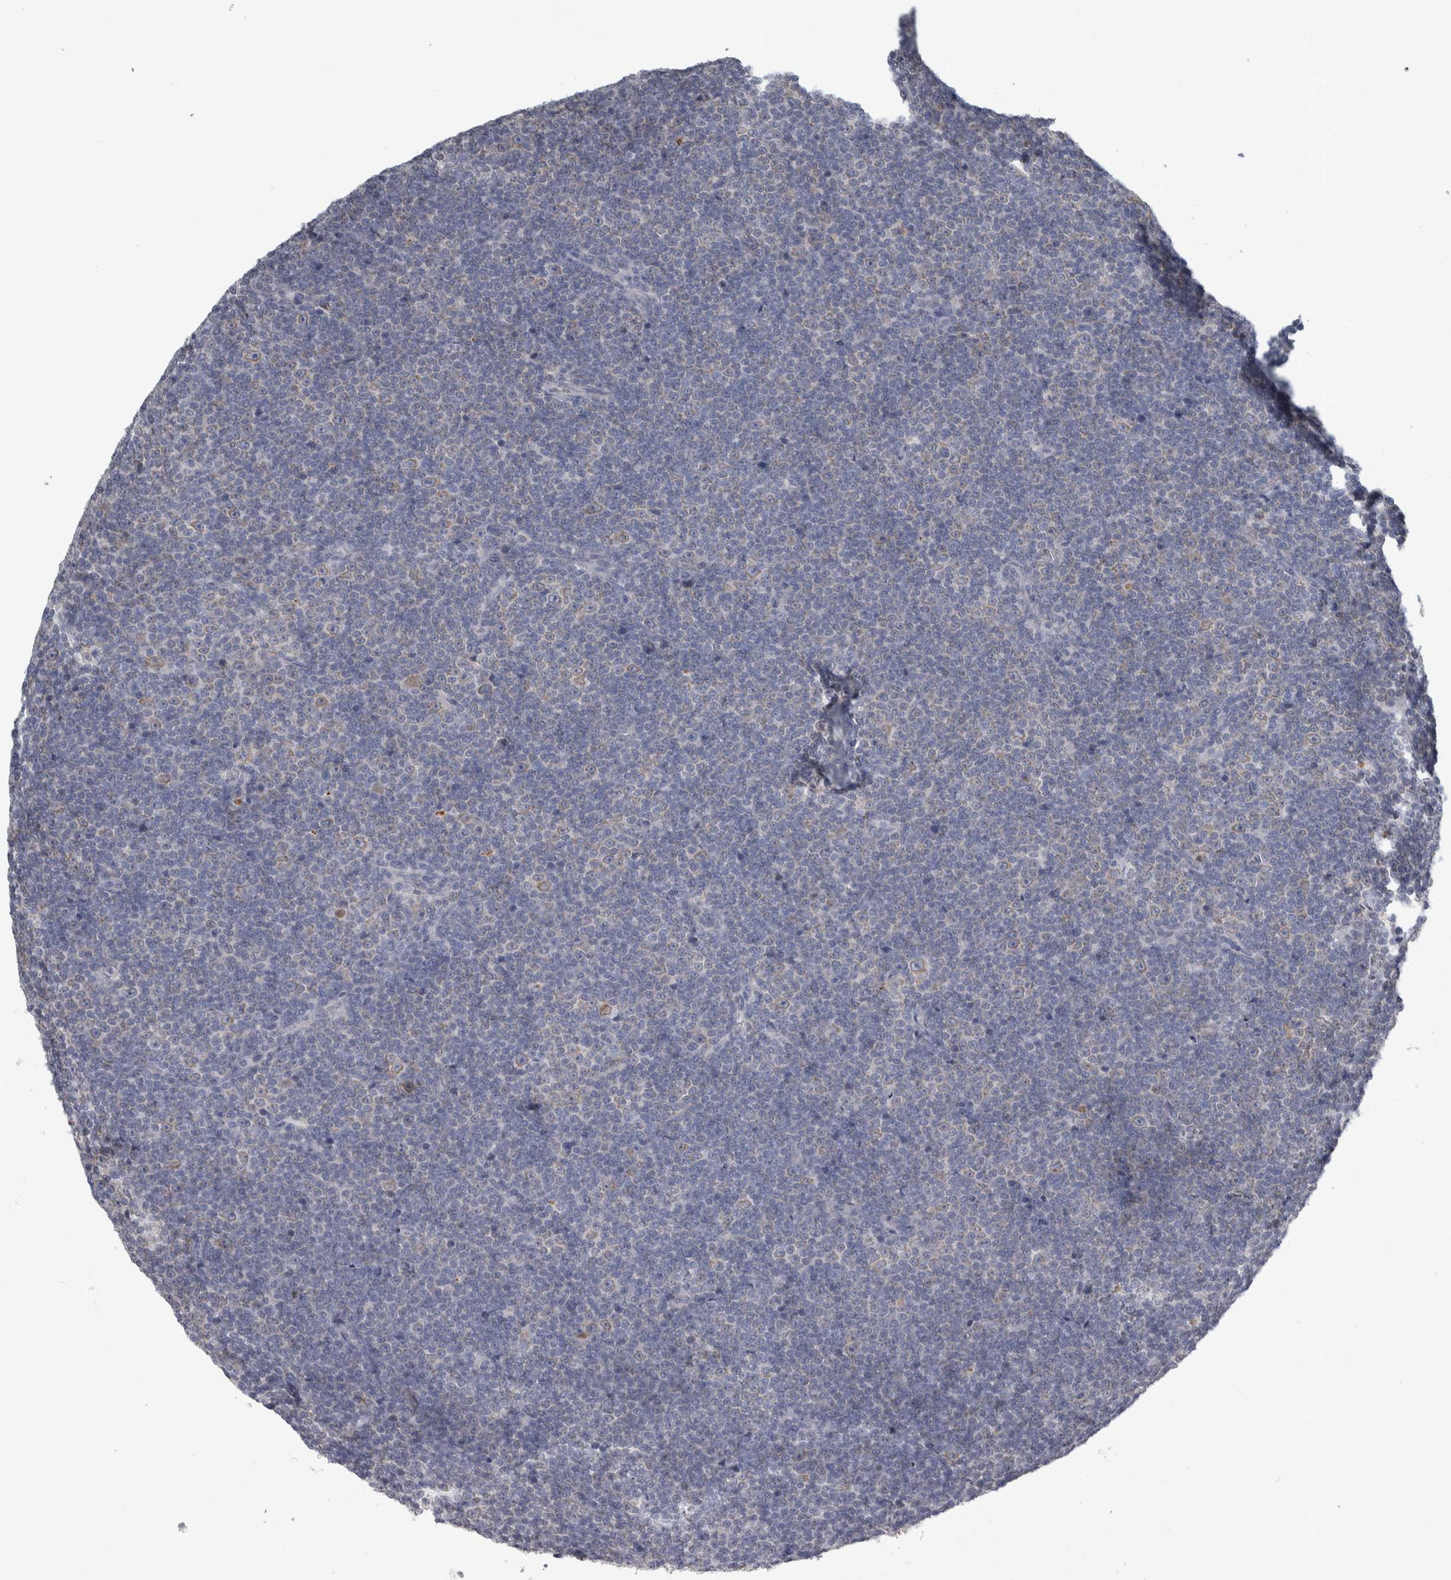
{"staining": {"intensity": "weak", "quantity": "<25%", "location": "cytoplasmic/membranous"}, "tissue": "lymphoma", "cell_type": "Tumor cells", "image_type": "cancer", "snomed": [{"axis": "morphology", "description": "Malignant lymphoma, non-Hodgkin's type, Low grade"}, {"axis": "topography", "description": "Lymph node"}], "caption": "Micrograph shows no protein expression in tumor cells of low-grade malignant lymphoma, non-Hodgkin's type tissue.", "gene": "SIGMAR1", "patient": {"sex": "female", "age": 67}}